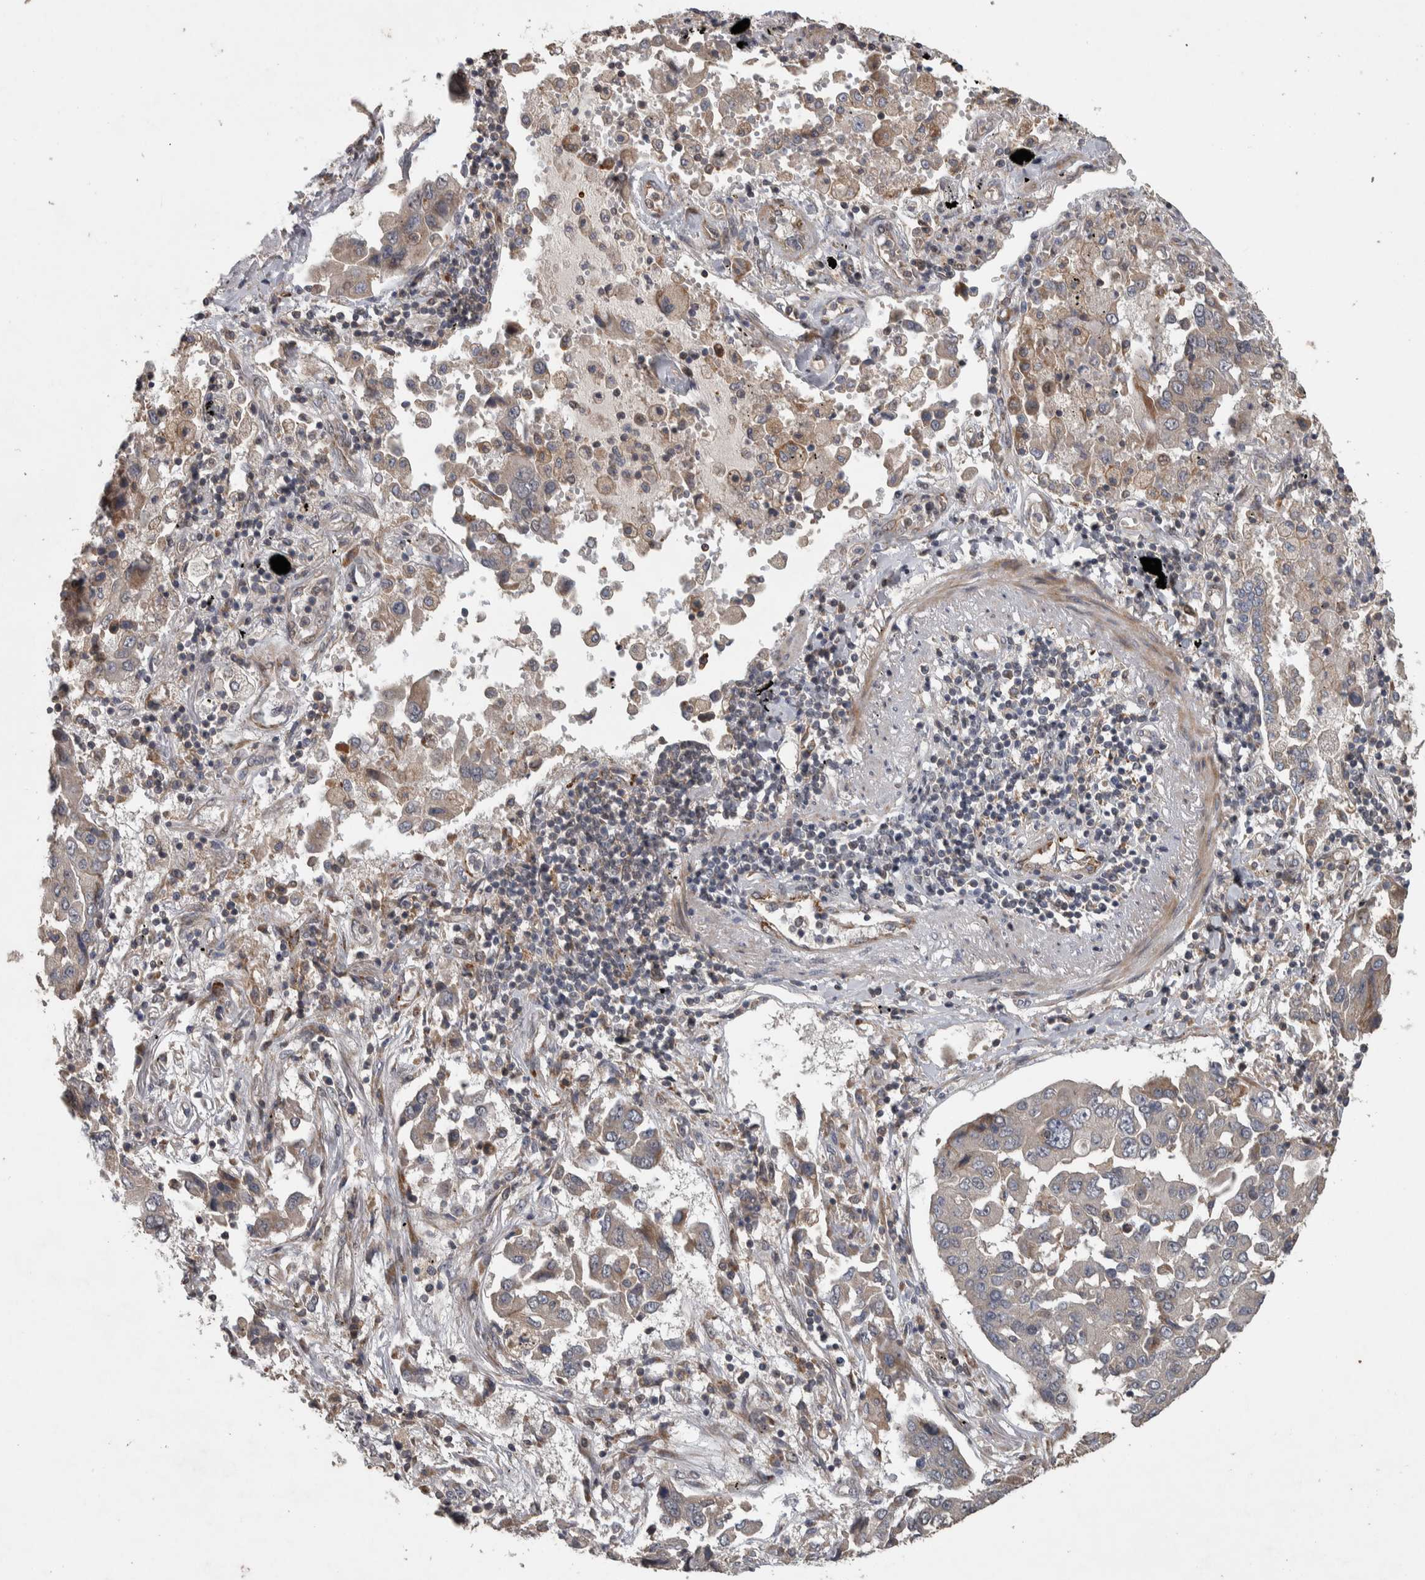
{"staining": {"intensity": "weak", "quantity": "<25%", "location": "cytoplasmic/membranous"}, "tissue": "lung cancer", "cell_type": "Tumor cells", "image_type": "cancer", "snomed": [{"axis": "morphology", "description": "Adenocarcinoma, NOS"}, {"axis": "topography", "description": "Lung"}], "caption": "Immunohistochemistry (IHC) photomicrograph of human lung cancer stained for a protein (brown), which demonstrates no expression in tumor cells. Brightfield microscopy of immunohistochemistry (IHC) stained with DAB (3,3'-diaminobenzidine) (brown) and hematoxylin (blue), captured at high magnification.", "gene": "ERAL1", "patient": {"sex": "female", "age": 65}}